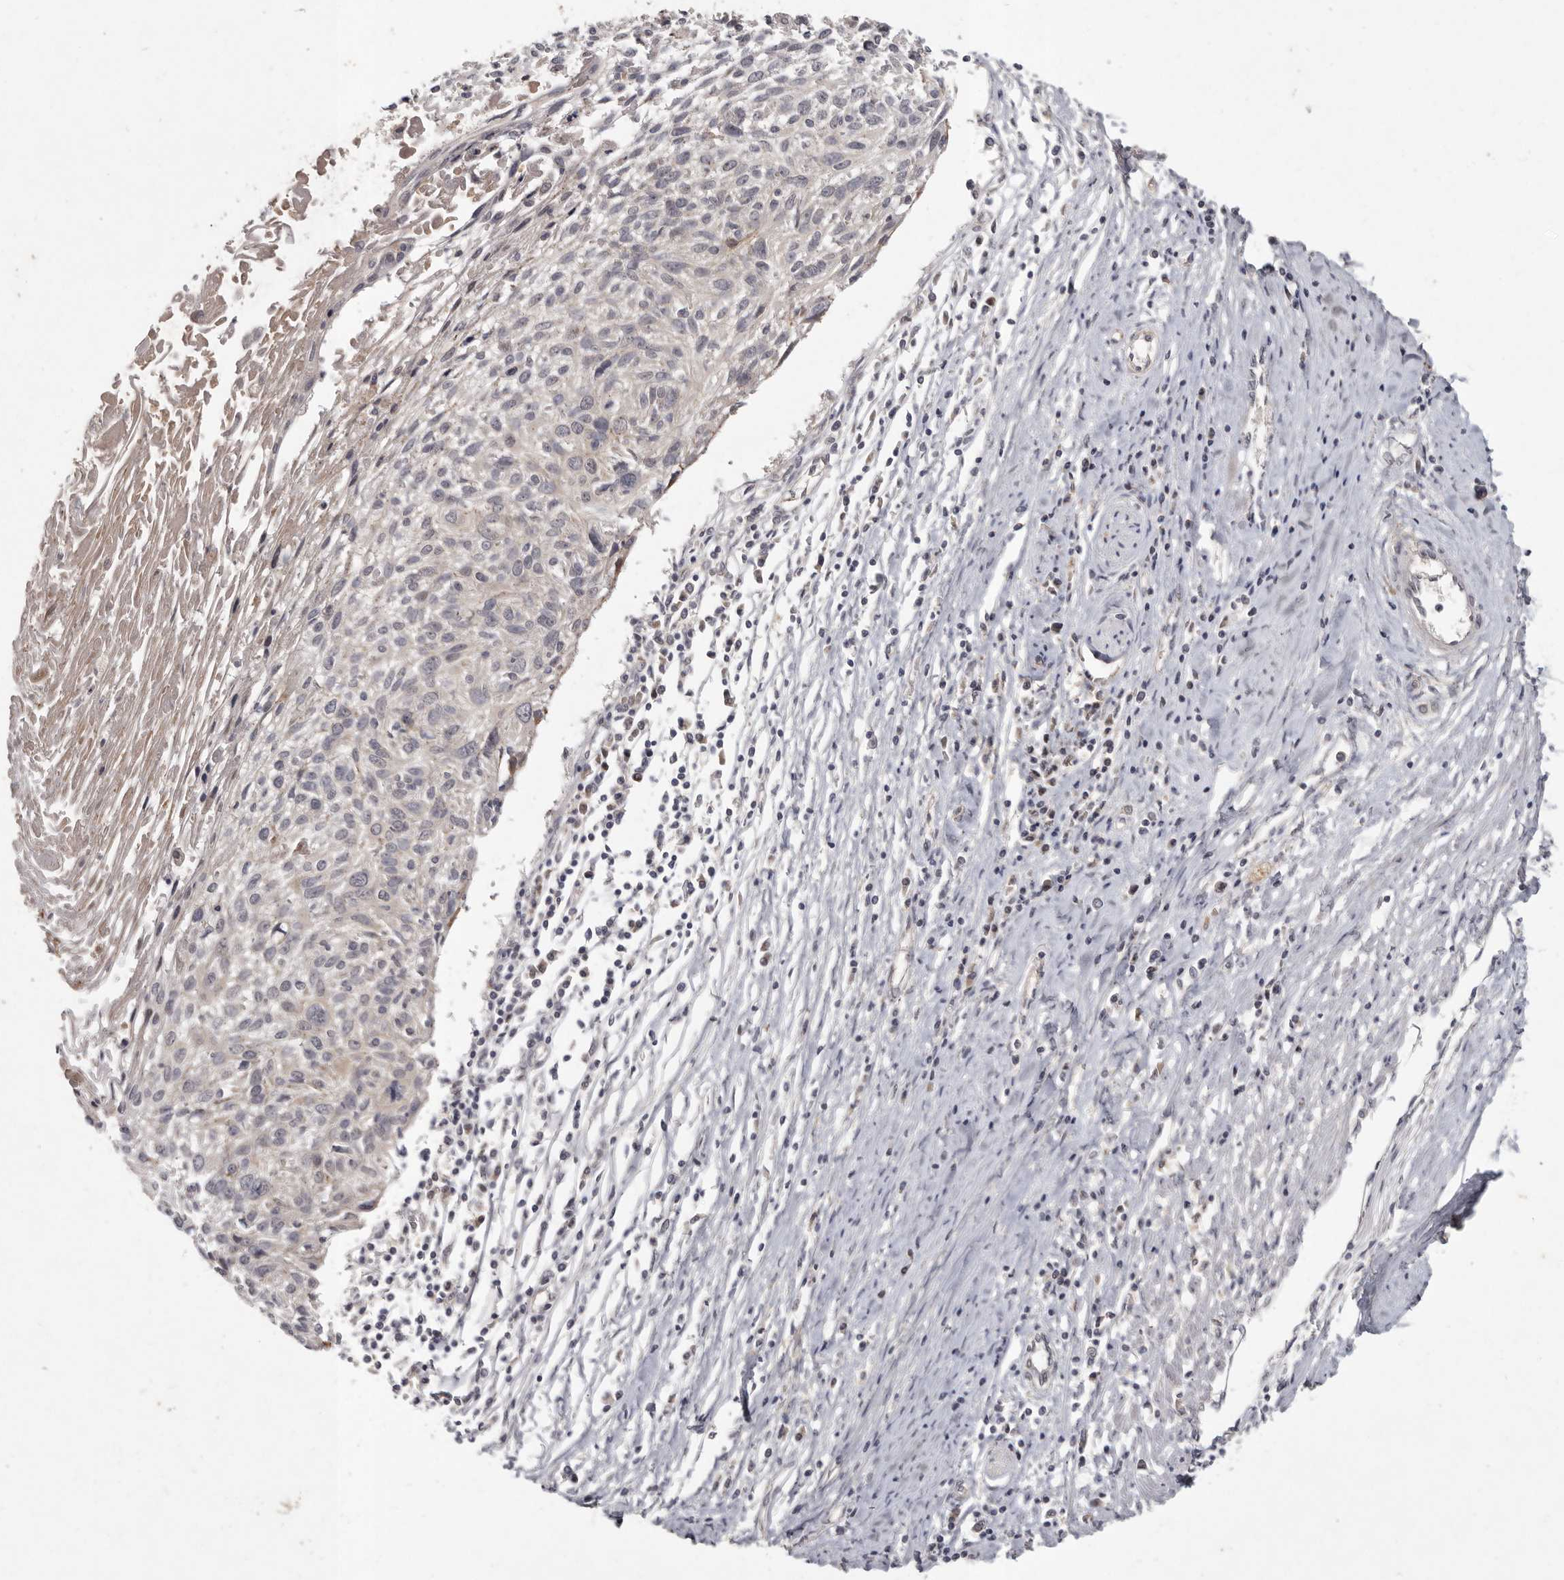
{"staining": {"intensity": "negative", "quantity": "none", "location": "none"}, "tissue": "cervical cancer", "cell_type": "Tumor cells", "image_type": "cancer", "snomed": [{"axis": "morphology", "description": "Squamous cell carcinoma, NOS"}, {"axis": "topography", "description": "Cervix"}], "caption": "There is no significant expression in tumor cells of cervical squamous cell carcinoma.", "gene": "SLC22A1", "patient": {"sex": "female", "age": 51}}